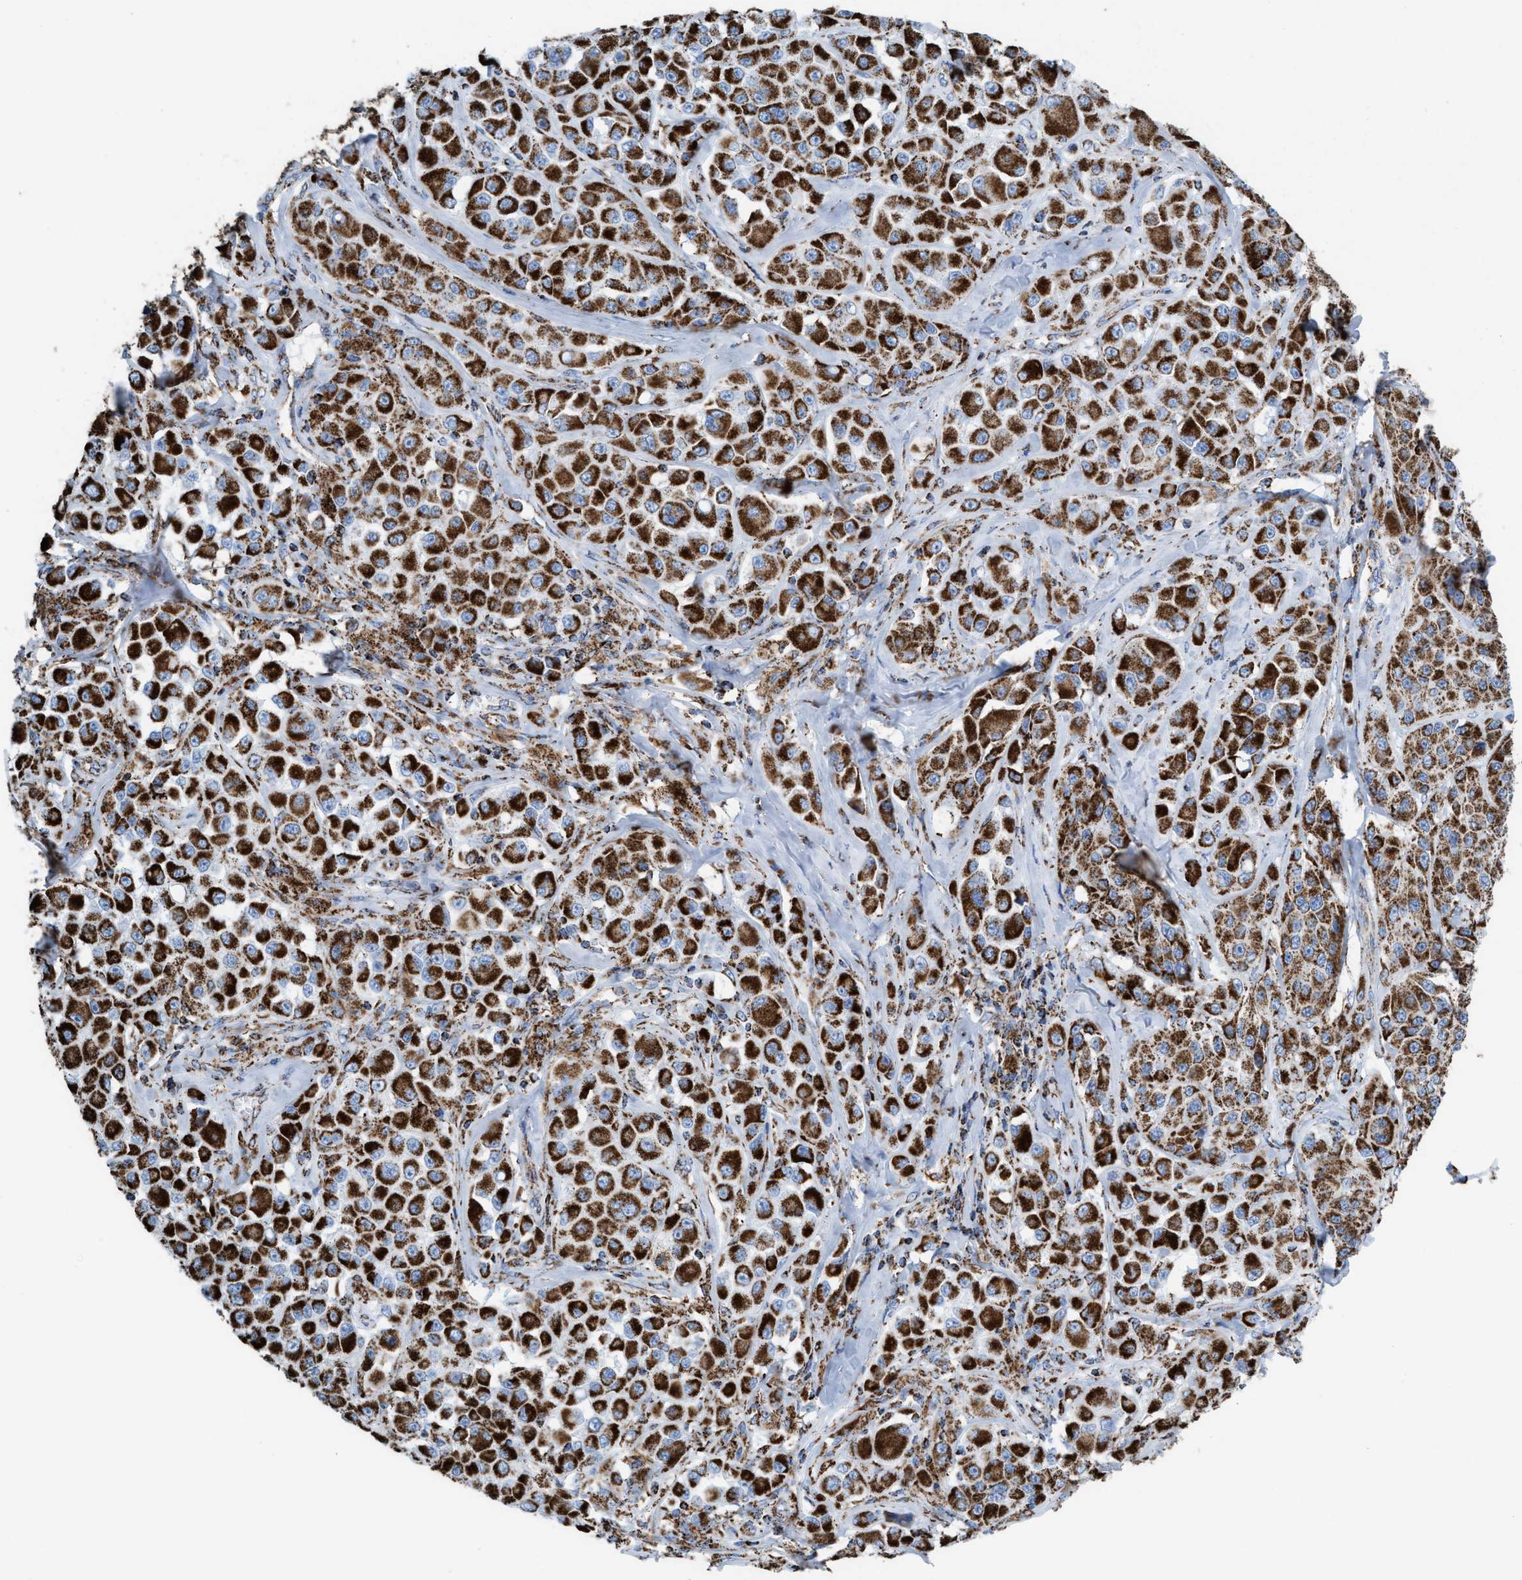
{"staining": {"intensity": "strong", "quantity": ">75%", "location": "cytoplasmic/membranous"}, "tissue": "melanoma", "cell_type": "Tumor cells", "image_type": "cancer", "snomed": [{"axis": "morphology", "description": "Malignant melanoma, NOS"}, {"axis": "topography", "description": "Skin"}], "caption": "Melanoma tissue exhibits strong cytoplasmic/membranous positivity in about >75% of tumor cells", "gene": "ECHS1", "patient": {"sex": "male", "age": 84}}